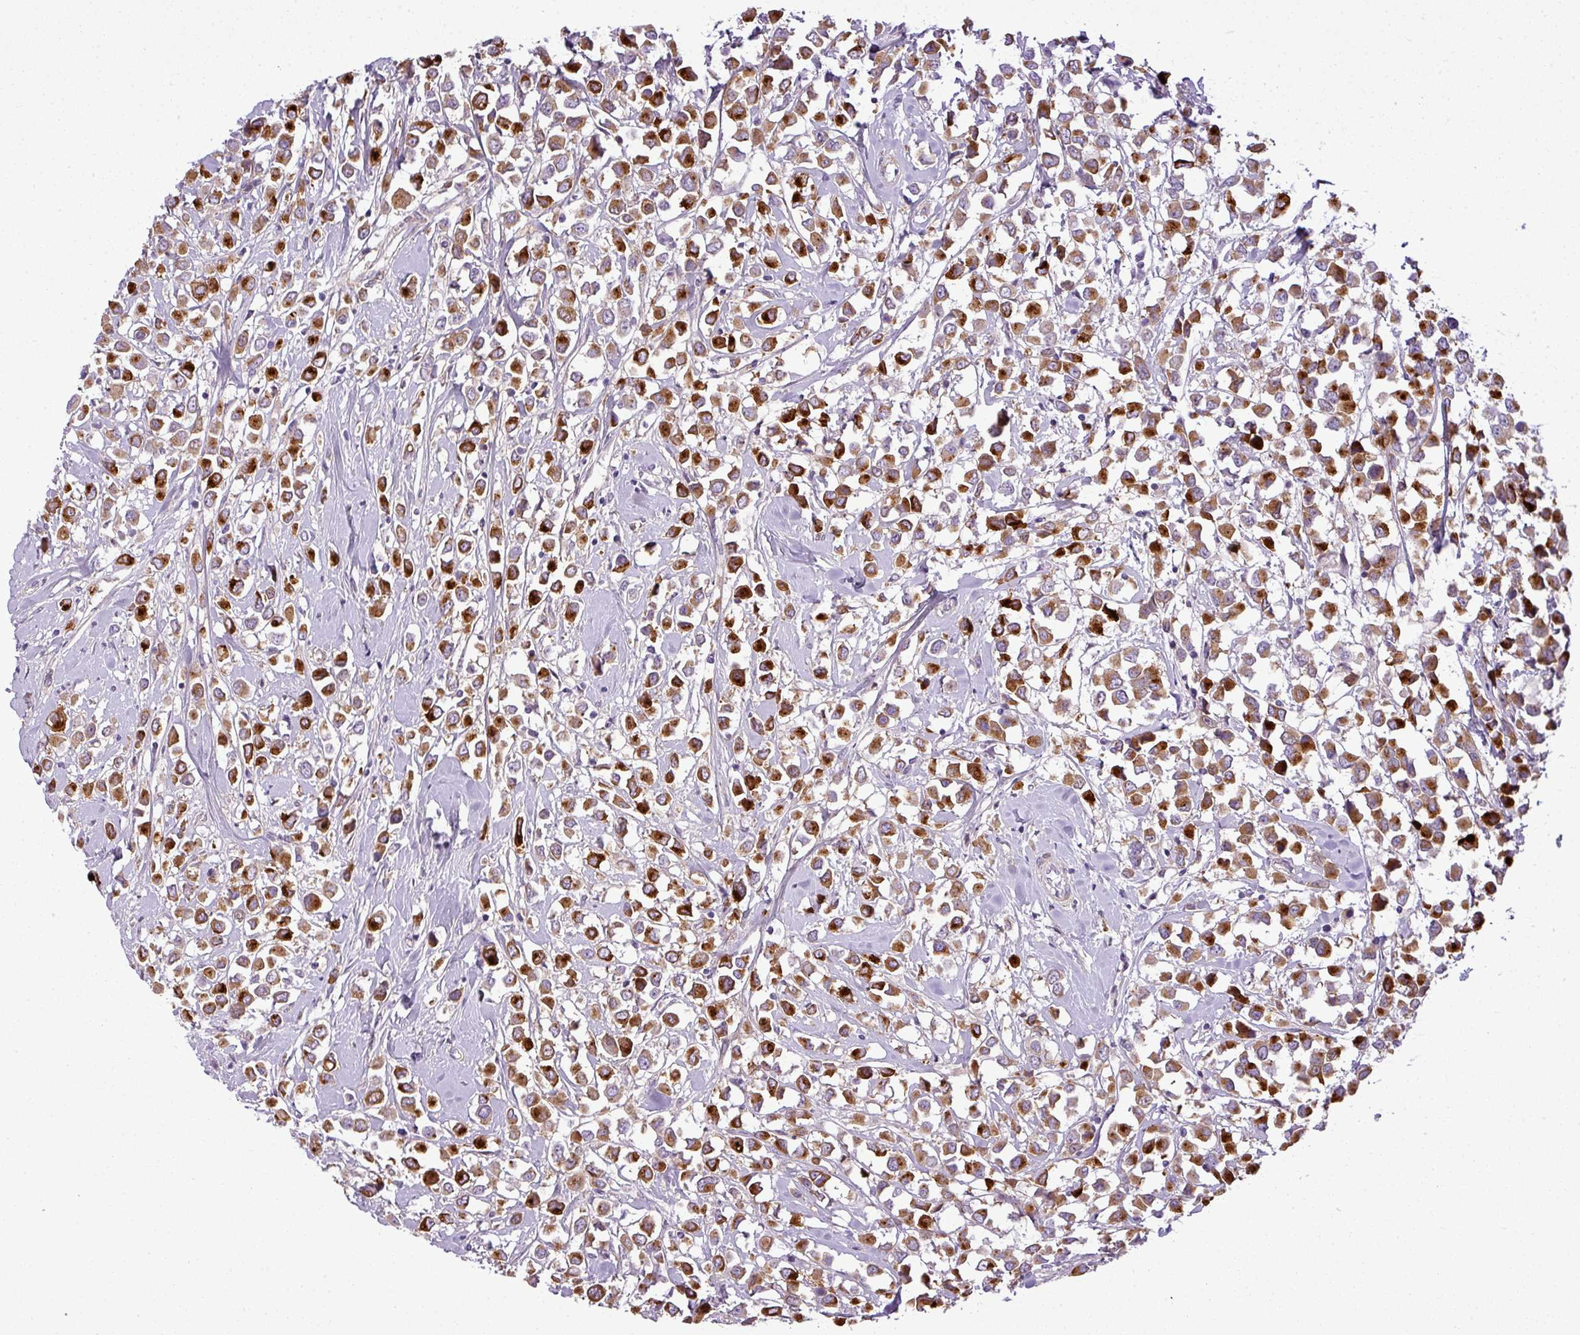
{"staining": {"intensity": "strong", "quantity": ">75%", "location": "cytoplasmic/membranous"}, "tissue": "breast cancer", "cell_type": "Tumor cells", "image_type": "cancer", "snomed": [{"axis": "morphology", "description": "Duct carcinoma"}, {"axis": "topography", "description": "Breast"}], "caption": "Immunohistochemical staining of breast intraductal carcinoma shows strong cytoplasmic/membranous protein positivity in approximately >75% of tumor cells. The staining is performed using DAB brown chromogen to label protein expression. The nuclei are counter-stained blue using hematoxylin.", "gene": "C4B", "patient": {"sex": "female", "age": 87}}